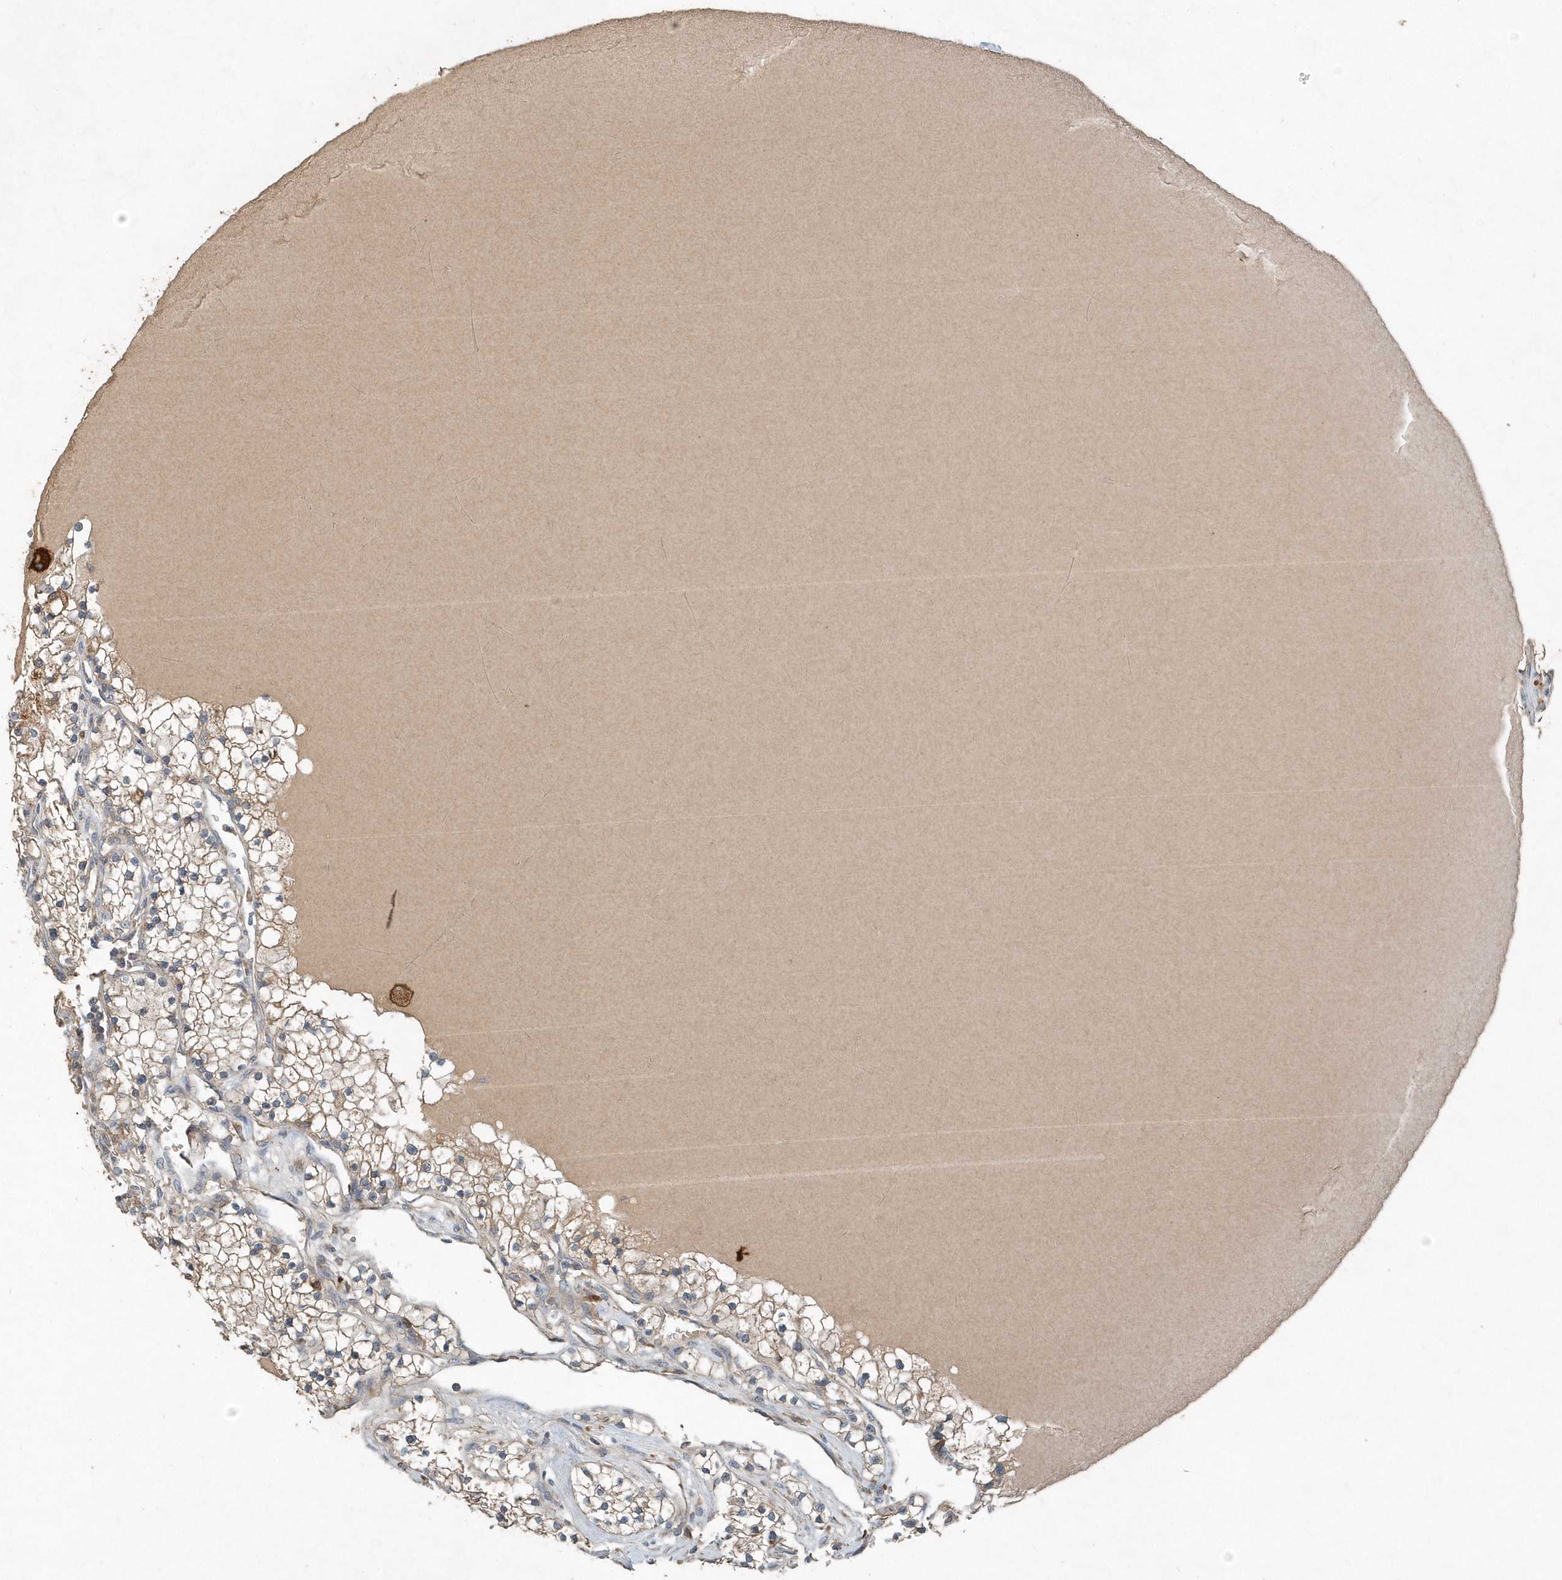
{"staining": {"intensity": "weak", "quantity": "25%-75%", "location": "cytoplasmic/membranous"}, "tissue": "renal cancer", "cell_type": "Tumor cells", "image_type": "cancer", "snomed": [{"axis": "morphology", "description": "Adenocarcinoma, NOS"}, {"axis": "topography", "description": "Kidney"}], "caption": "A photomicrograph of human adenocarcinoma (renal) stained for a protein shows weak cytoplasmic/membranous brown staining in tumor cells. (DAB IHC with brightfield microscopy, high magnification).", "gene": "SCFD2", "patient": {"sex": "male", "age": 80}}